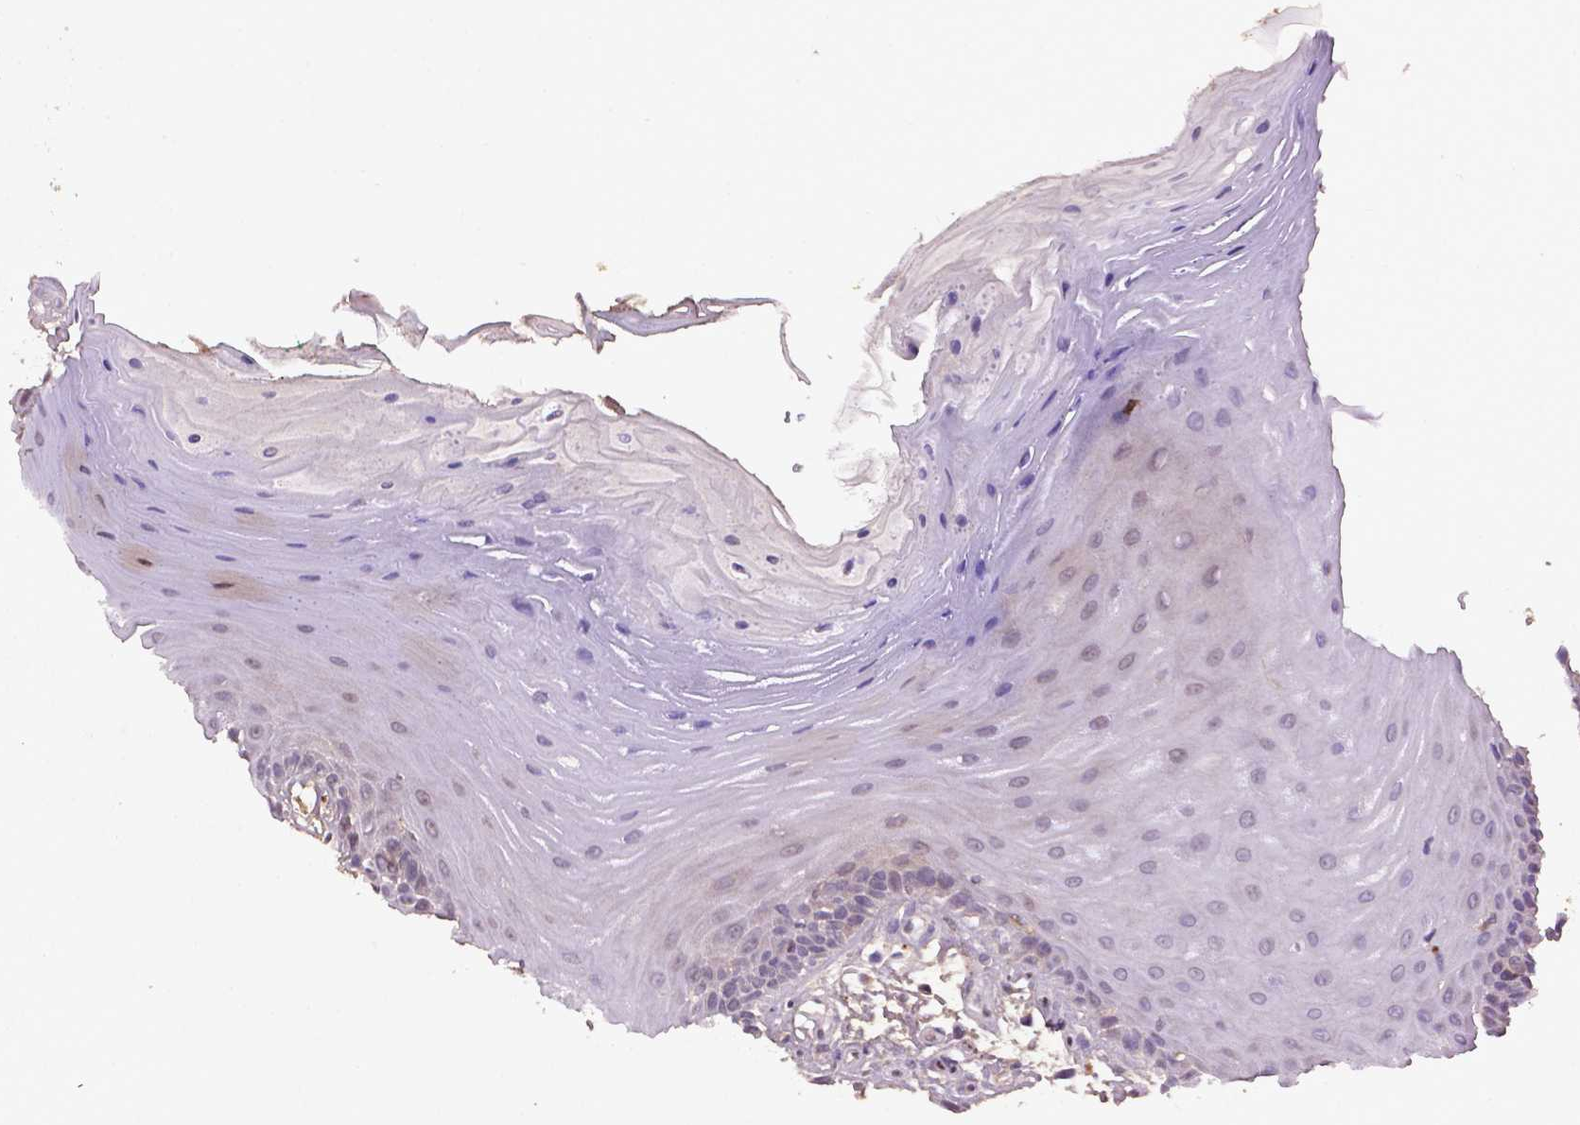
{"staining": {"intensity": "negative", "quantity": "none", "location": "none"}, "tissue": "oral mucosa", "cell_type": "Squamous epithelial cells", "image_type": "normal", "snomed": [{"axis": "morphology", "description": "Normal tissue, NOS"}, {"axis": "morphology", "description": "Normal morphology"}, {"axis": "topography", "description": "Oral tissue"}], "caption": "IHC micrograph of unremarkable oral mucosa stained for a protein (brown), which reveals no expression in squamous epithelial cells.", "gene": "SOX17", "patient": {"sex": "female", "age": 76}}